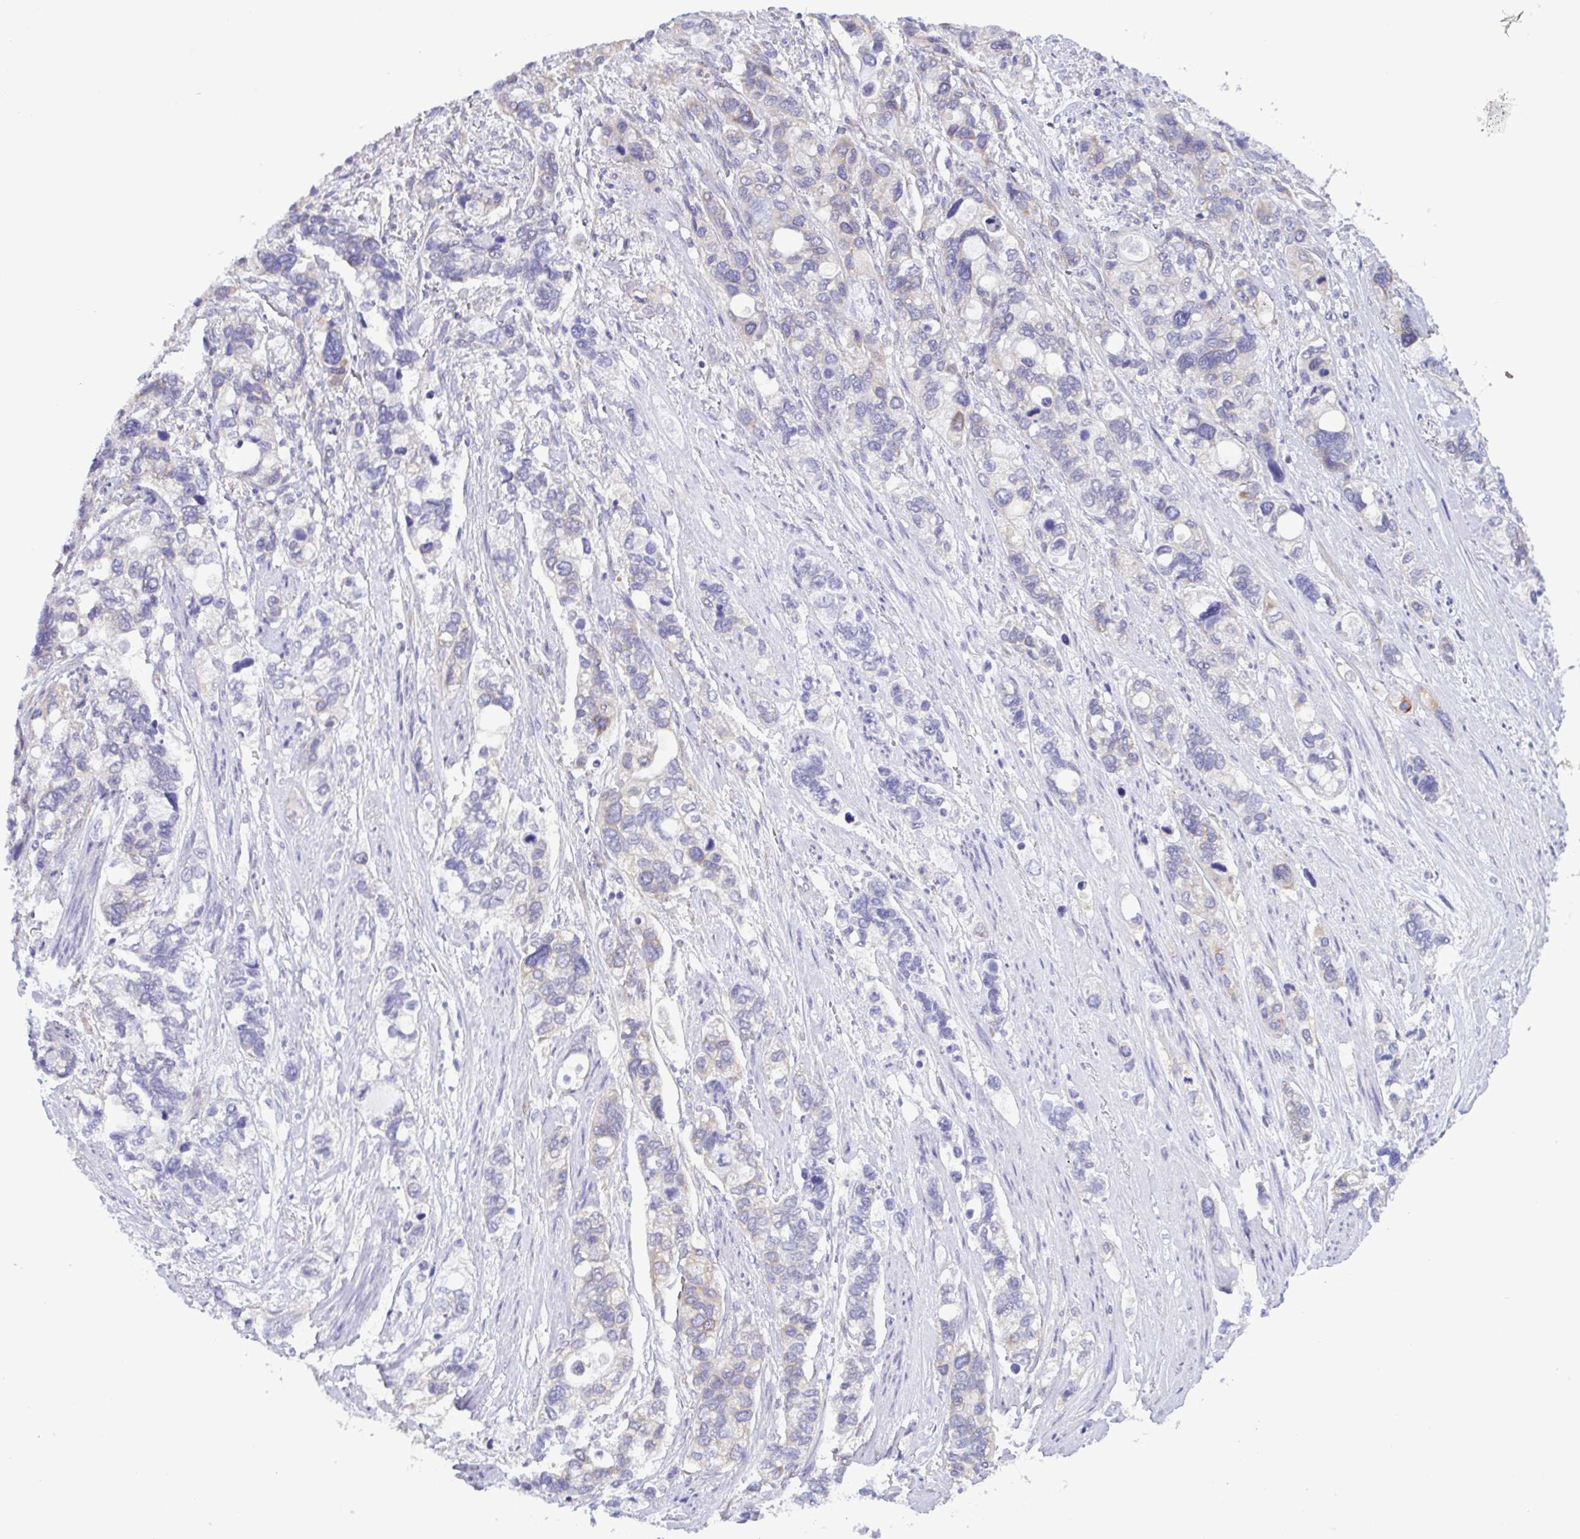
{"staining": {"intensity": "negative", "quantity": "none", "location": "none"}, "tissue": "stomach cancer", "cell_type": "Tumor cells", "image_type": "cancer", "snomed": [{"axis": "morphology", "description": "Adenocarcinoma, NOS"}, {"axis": "topography", "description": "Stomach, upper"}], "caption": "A histopathology image of stomach cancer stained for a protein exhibits no brown staining in tumor cells.", "gene": "TNNI3", "patient": {"sex": "female", "age": 81}}